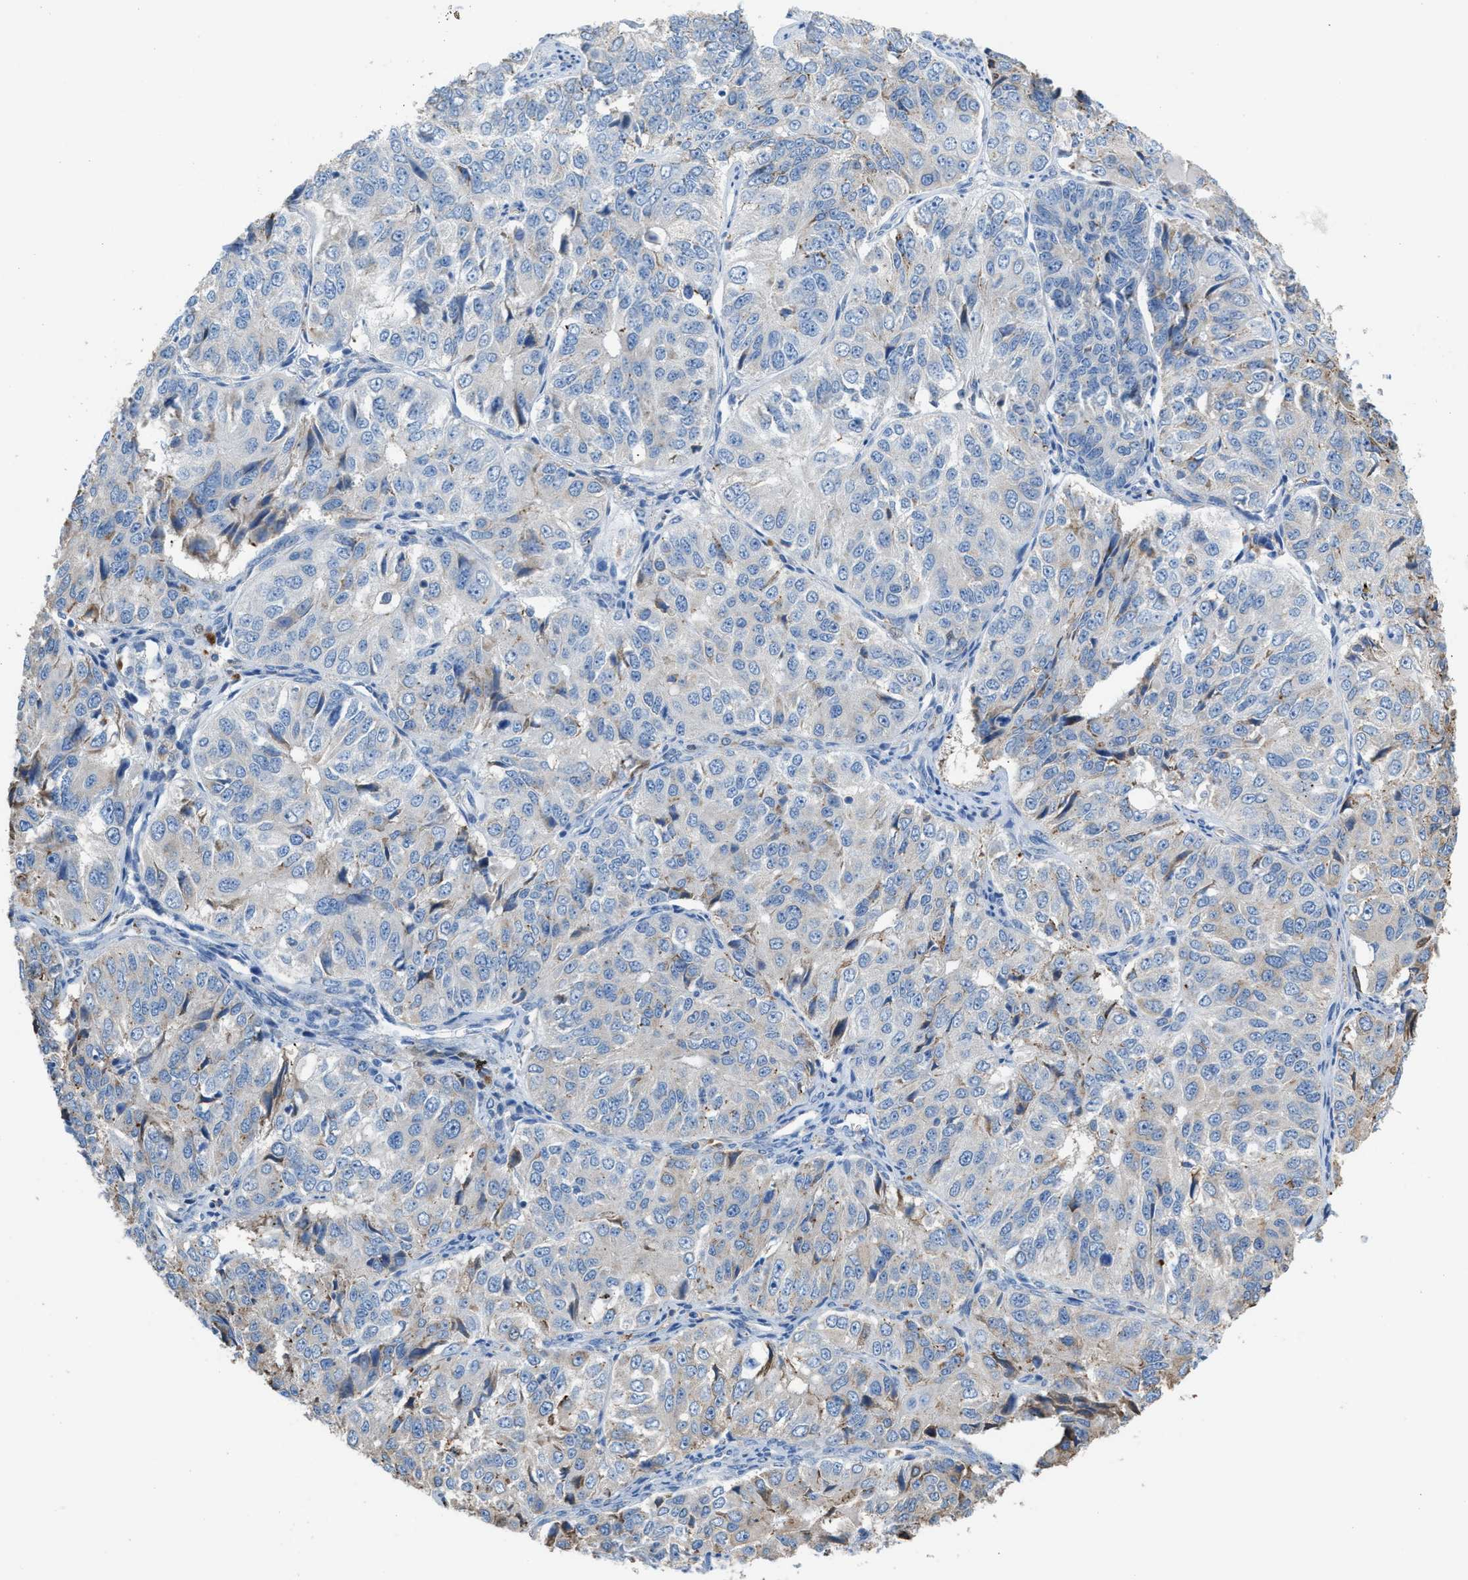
{"staining": {"intensity": "negative", "quantity": "none", "location": "none"}, "tissue": "ovarian cancer", "cell_type": "Tumor cells", "image_type": "cancer", "snomed": [{"axis": "morphology", "description": "Carcinoma, endometroid"}, {"axis": "topography", "description": "Ovary"}], "caption": "The immunohistochemistry histopathology image has no significant staining in tumor cells of ovarian cancer tissue.", "gene": "CA3", "patient": {"sex": "female", "age": 51}}